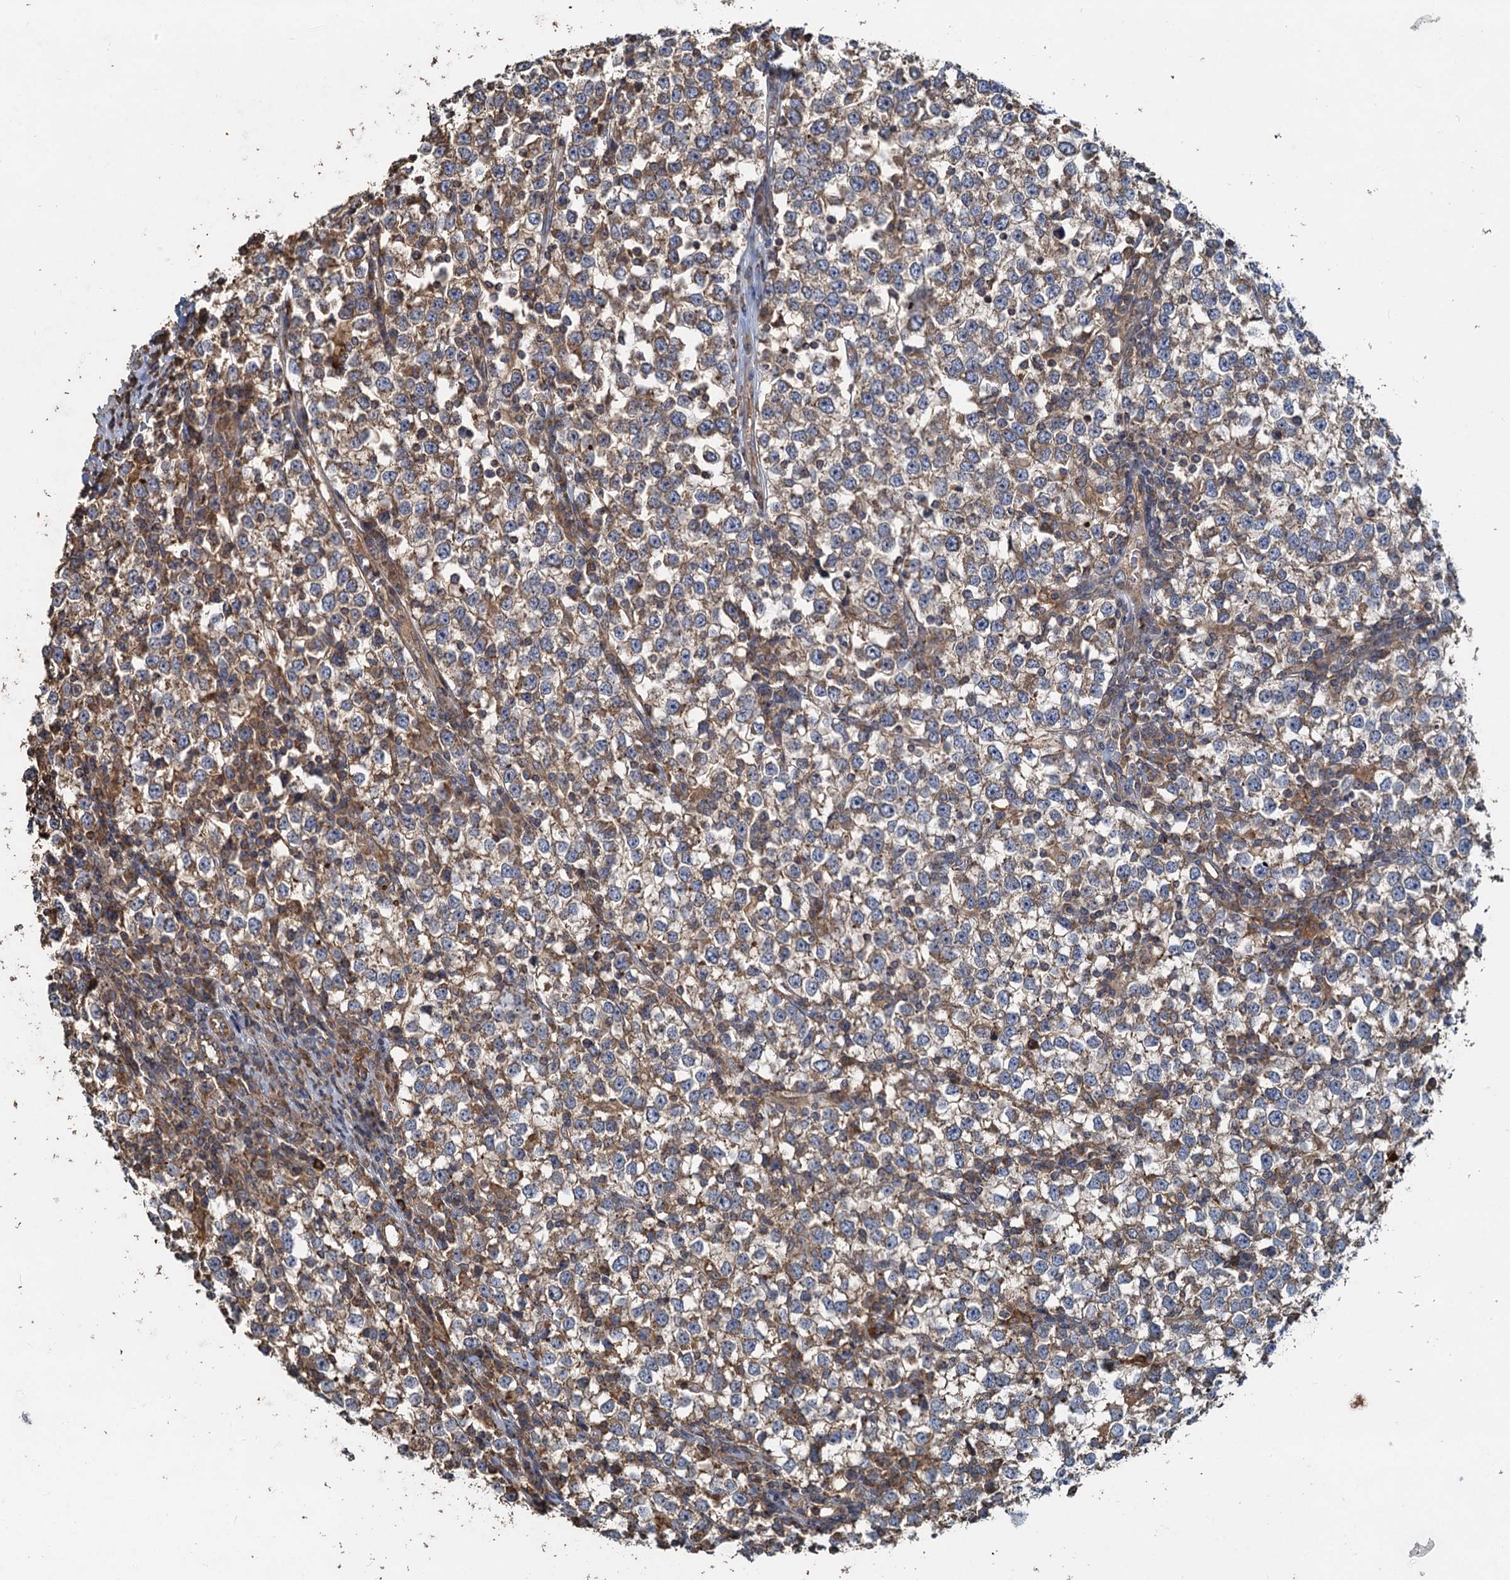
{"staining": {"intensity": "weak", "quantity": "25%-75%", "location": "cytoplasmic/membranous"}, "tissue": "testis cancer", "cell_type": "Tumor cells", "image_type": "cancer", "snomed": [{"axis": "morphology", "description": "Seminoma, NOS"}, {"axis": "topography", "description": "Testis"}], "caption": "There is low levels of weak cytoplasmic/membranous positivity in tumor cells of testis seminoma, as demonstrated by immunohistochemical staining (brown color).", "gene": "SDS", "patient": {"sex": "male", "age": 65}}